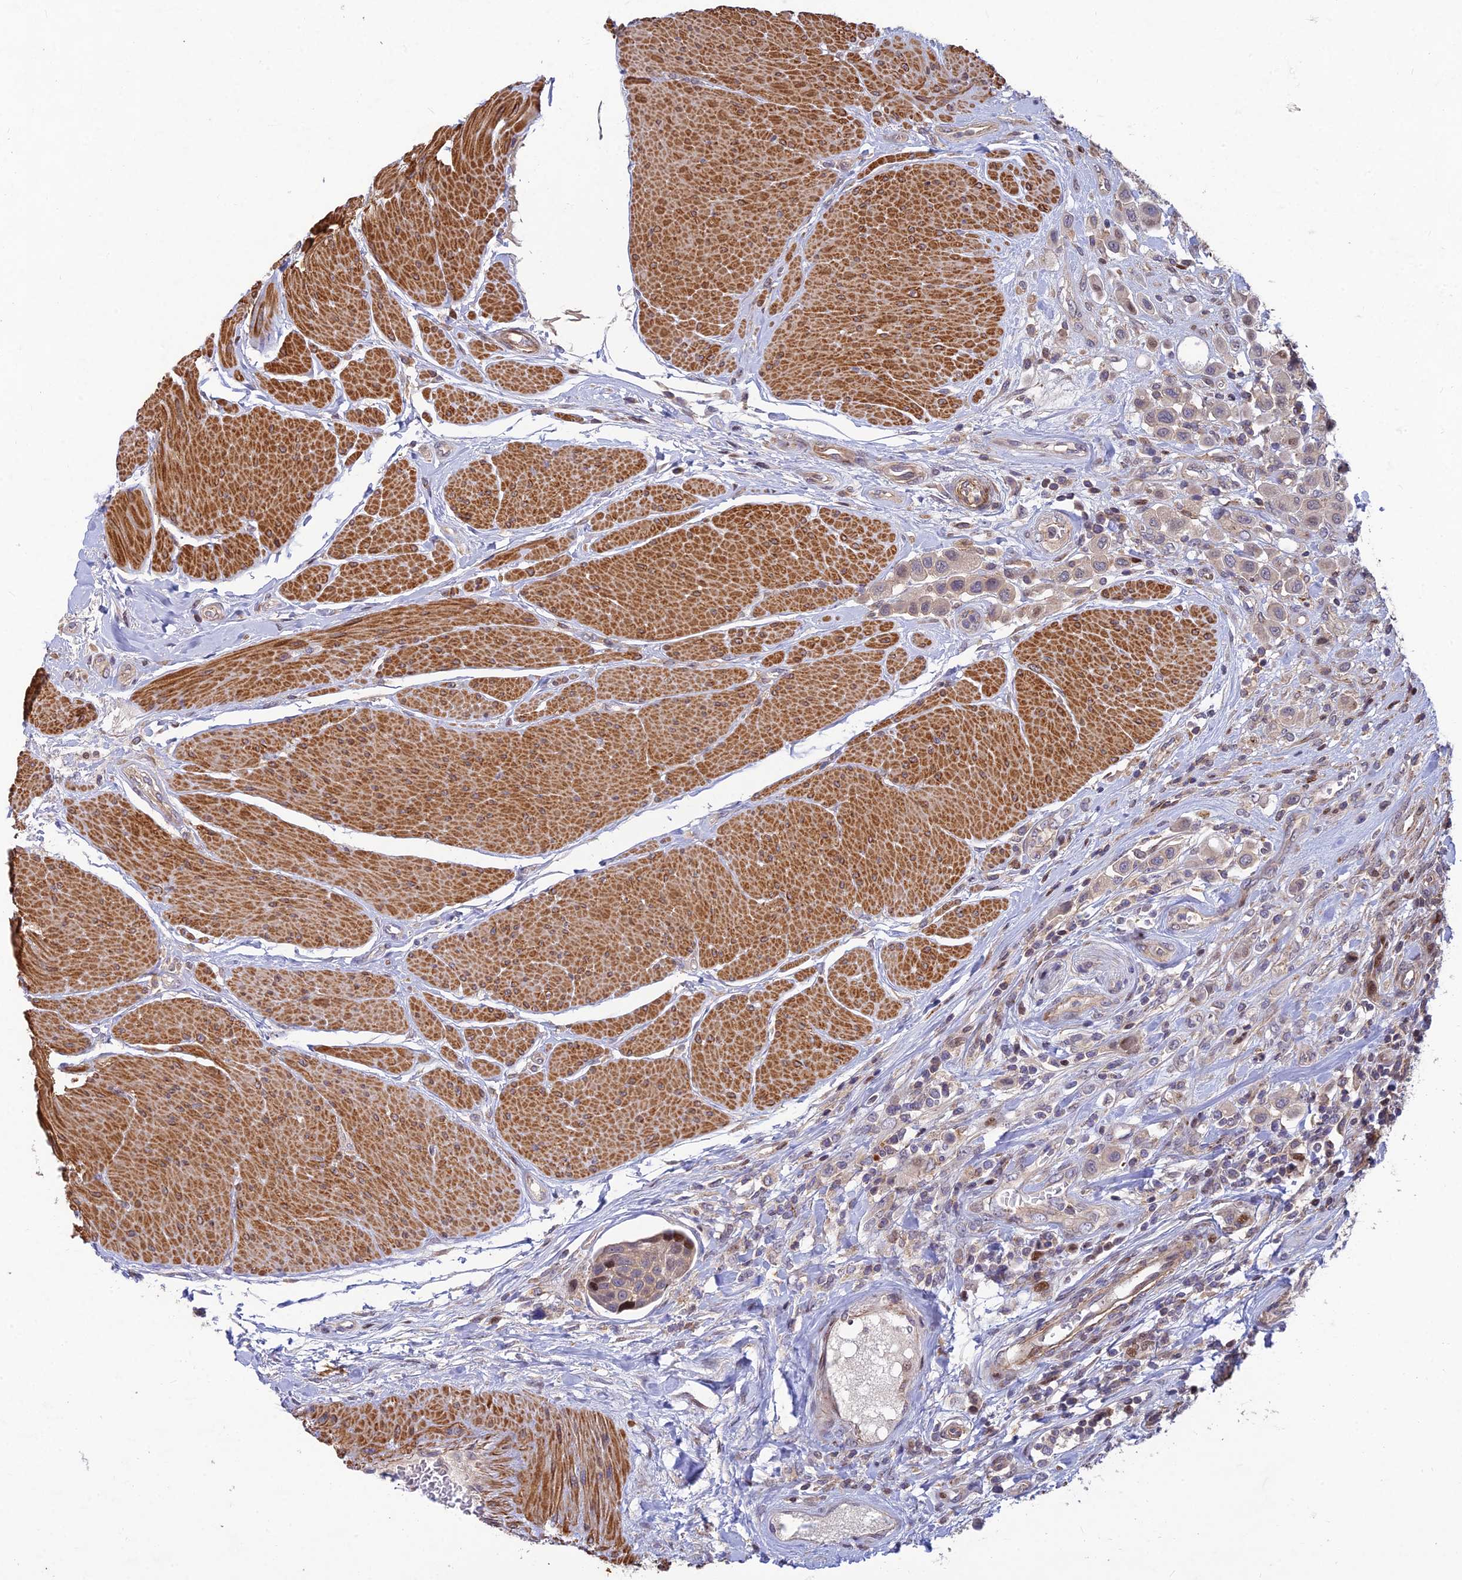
{"staining": {"intensity": "weak", "quantity": "25%-75%", "location": "cytoplasmic/membranous"}, "tissue": "urothelial cancer", "cell_type": "Tumor cells", "image_type": "cancer", "snomed": [{"axis": "morphology", "description": "Urothelial carcinoma, High grade"}, {"axis": "topography", "description": "Urinary bladder"}], "caption": "Immunohistochemistry (IHC) (DAB (3,3'-diaminobenzidine)) staining of human urothelial cancer displays weak cytoplasmic/membranous protein staining in approximately 25%-75% of tumor cells. (DAB (3,3'-diaminobenzidine) IHC, brown staining for protein, blue staining for nuclei).", "gene": "RELCH", "patient": {"sex": "male", "age": 50}}